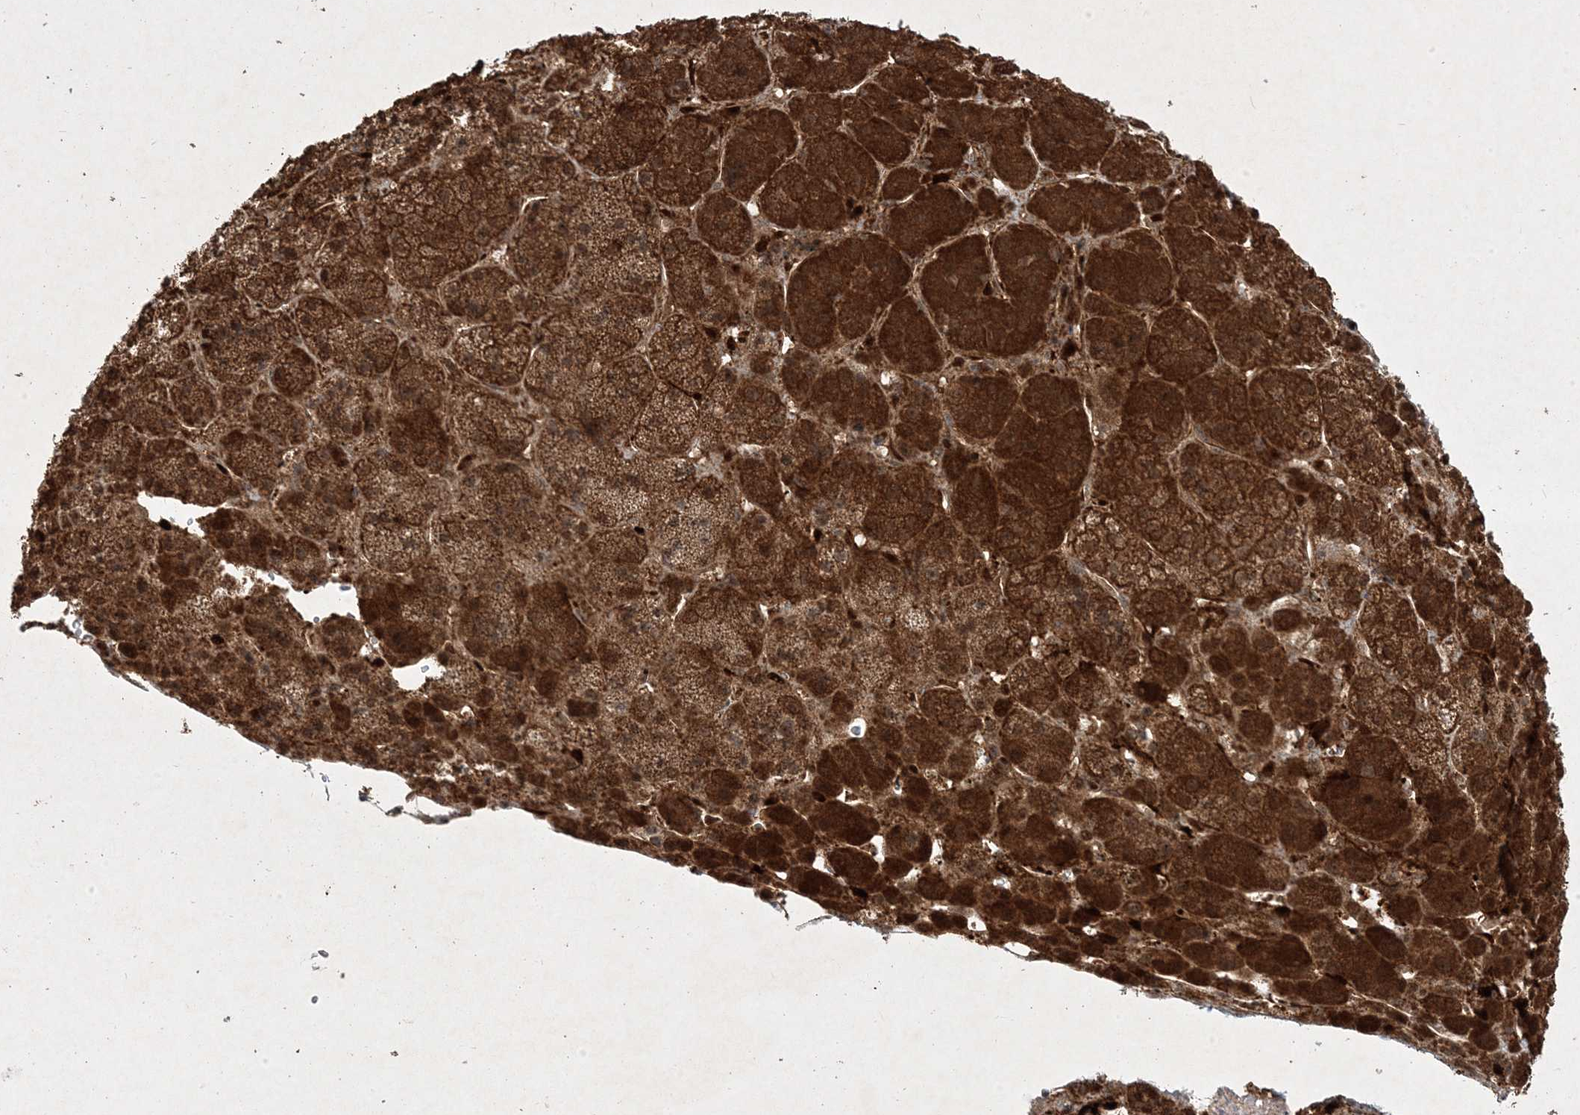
{"staining": {"intensity": "strong", "quantity": ">75%", "location": "cytoplasmic/membranous,nuclear"}, "tissue": "adrenal gland", "cell_type": "Glandular cells", "image_type": "normal", "snomed": [{"axis": "morphology", "description": "Normal tissue, NOS"}, {"axis": "topography", "description": "Adrenal gland"}], "caption": "Adrenal gland stained with immunohistochemistry displays strong cytoplasmic/membranous,nuclear staining in about >75% of glandular cells.", "gene": "PLEKHM2", "patient": {"sex": "female", "age": 57}}